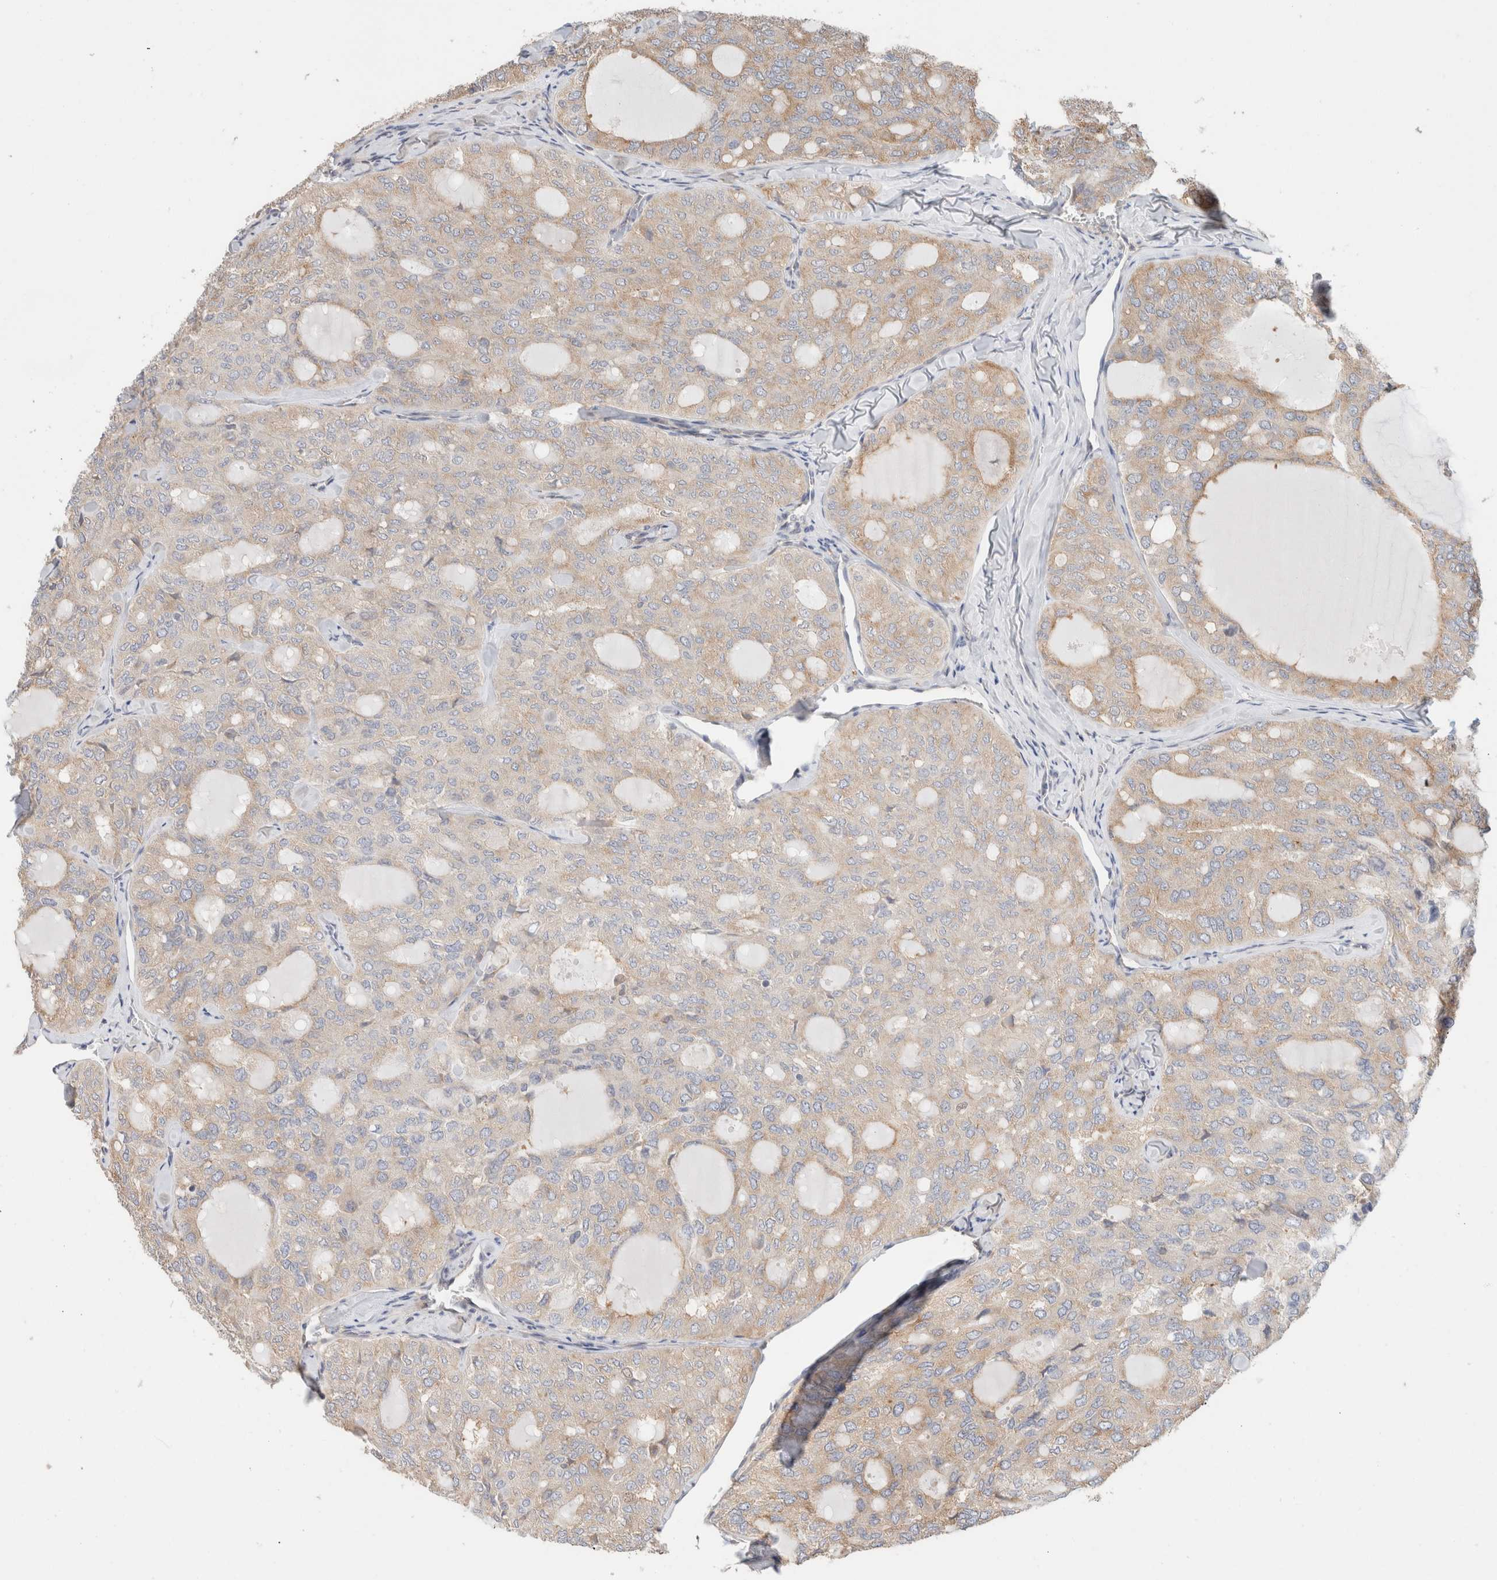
{"staining": {"intensity": "weak", "quantity": "<25%", "location": "cytoplasmic/membranous"}, "tissue": "thyroid cancer", "cell_type": "Tumor cells", "image_type": "cancer", "snomed": [{"axis": "morphology", "description": "Follicular adenoma carcinoma, NOS"}, {"axis": "topography", "description": "Thyroid gland"}], "caption": "A histopathology image of follicular adenoma carcinoma (thyroid) stained for a protein shows no brown staining in tumor cells.", "gene": "ID3", "patient": {"sex": "male", "age": 75}}